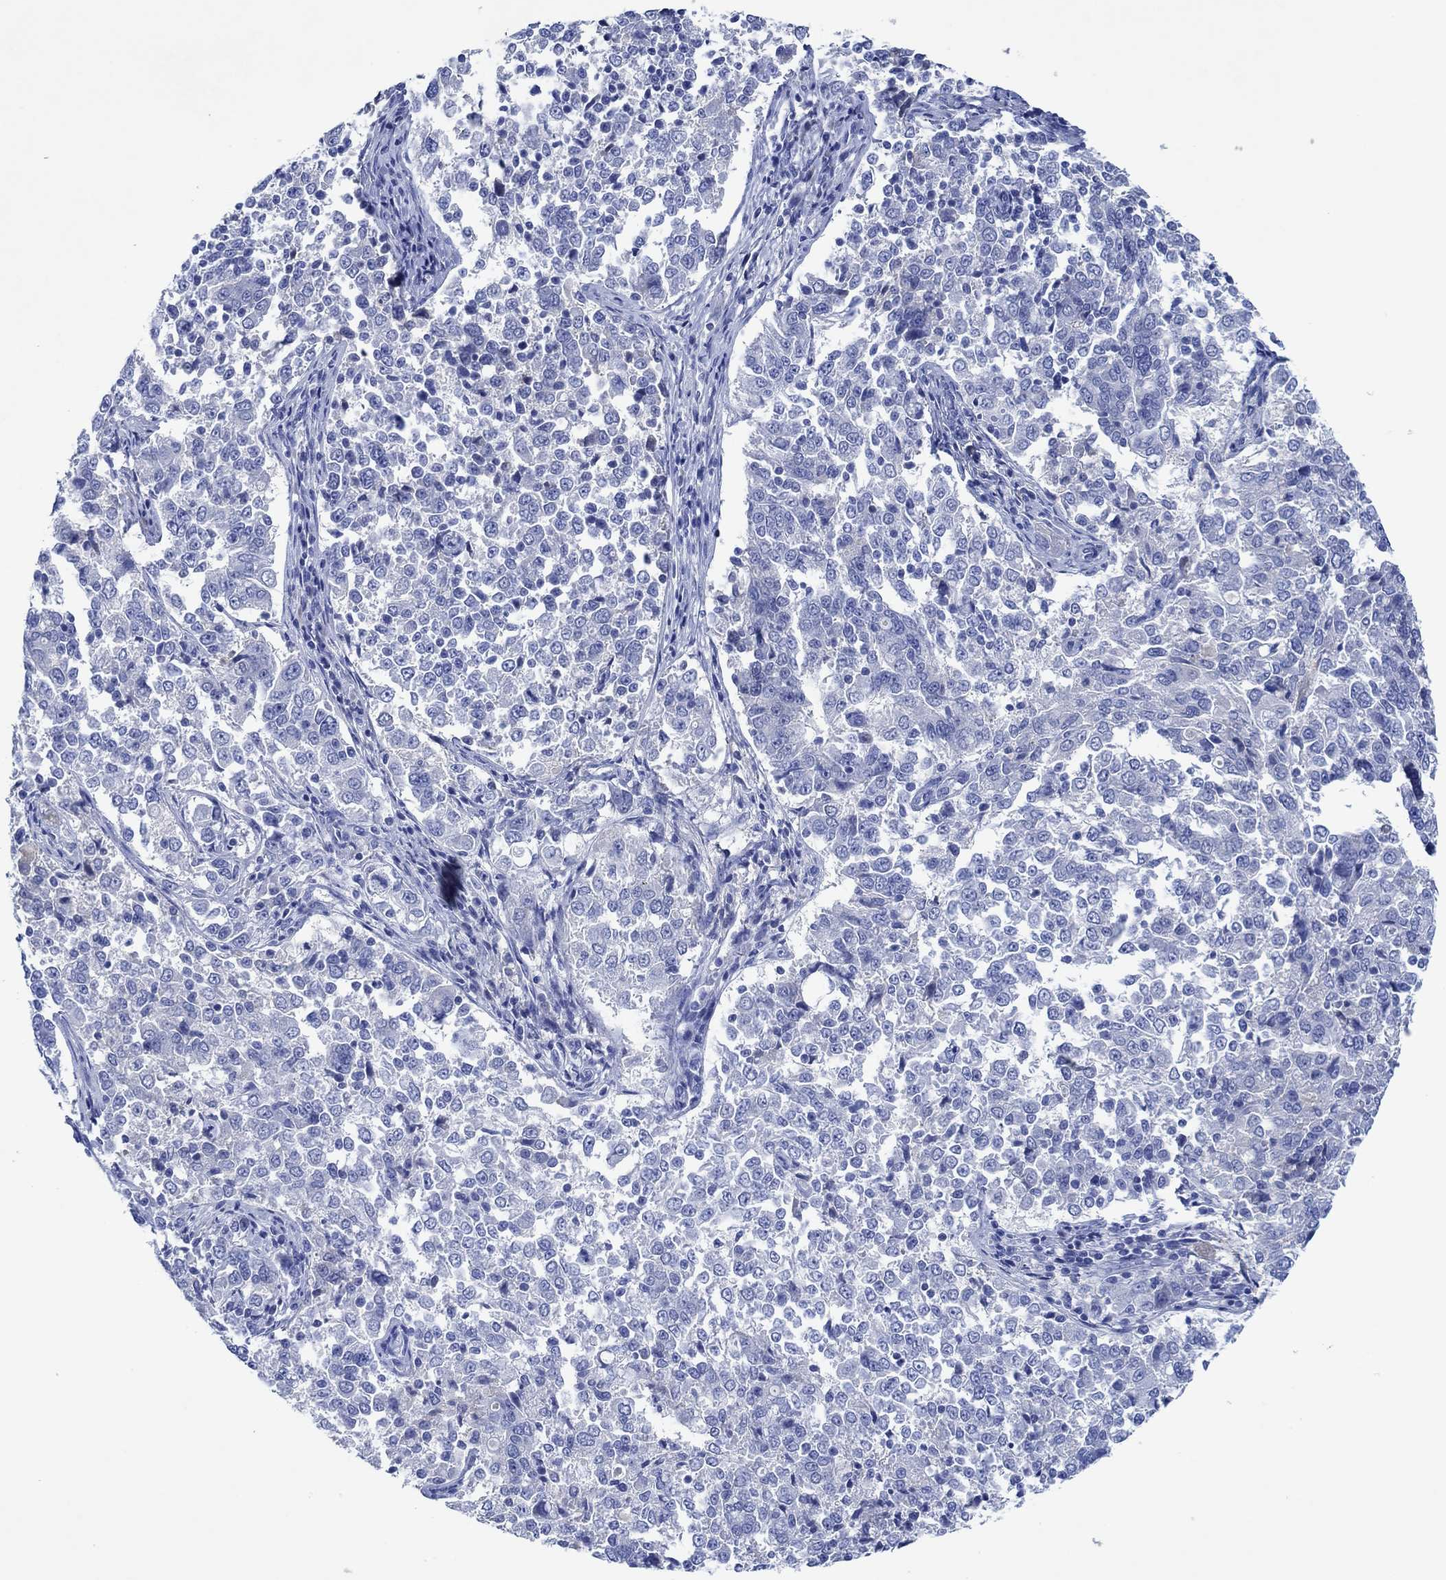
{"staining": {"intensity": "negative", "quantity": "none", "location": "none"}, "tissue": "endometrial cancer", "cell_type": "Tumor cells", "image_type": "cancer", "snomed": [{"axis": "morphology", "description": "Adenocarcinoma, NOS"}, {"axis": "topography", "description": "Endometrium"}], "caption": "Histopathology image shows no protein expression in tumor cells of endometrial cancer tissue.", "gene": "CPNE6", "patient": {"sex": "female", "age": 43}}